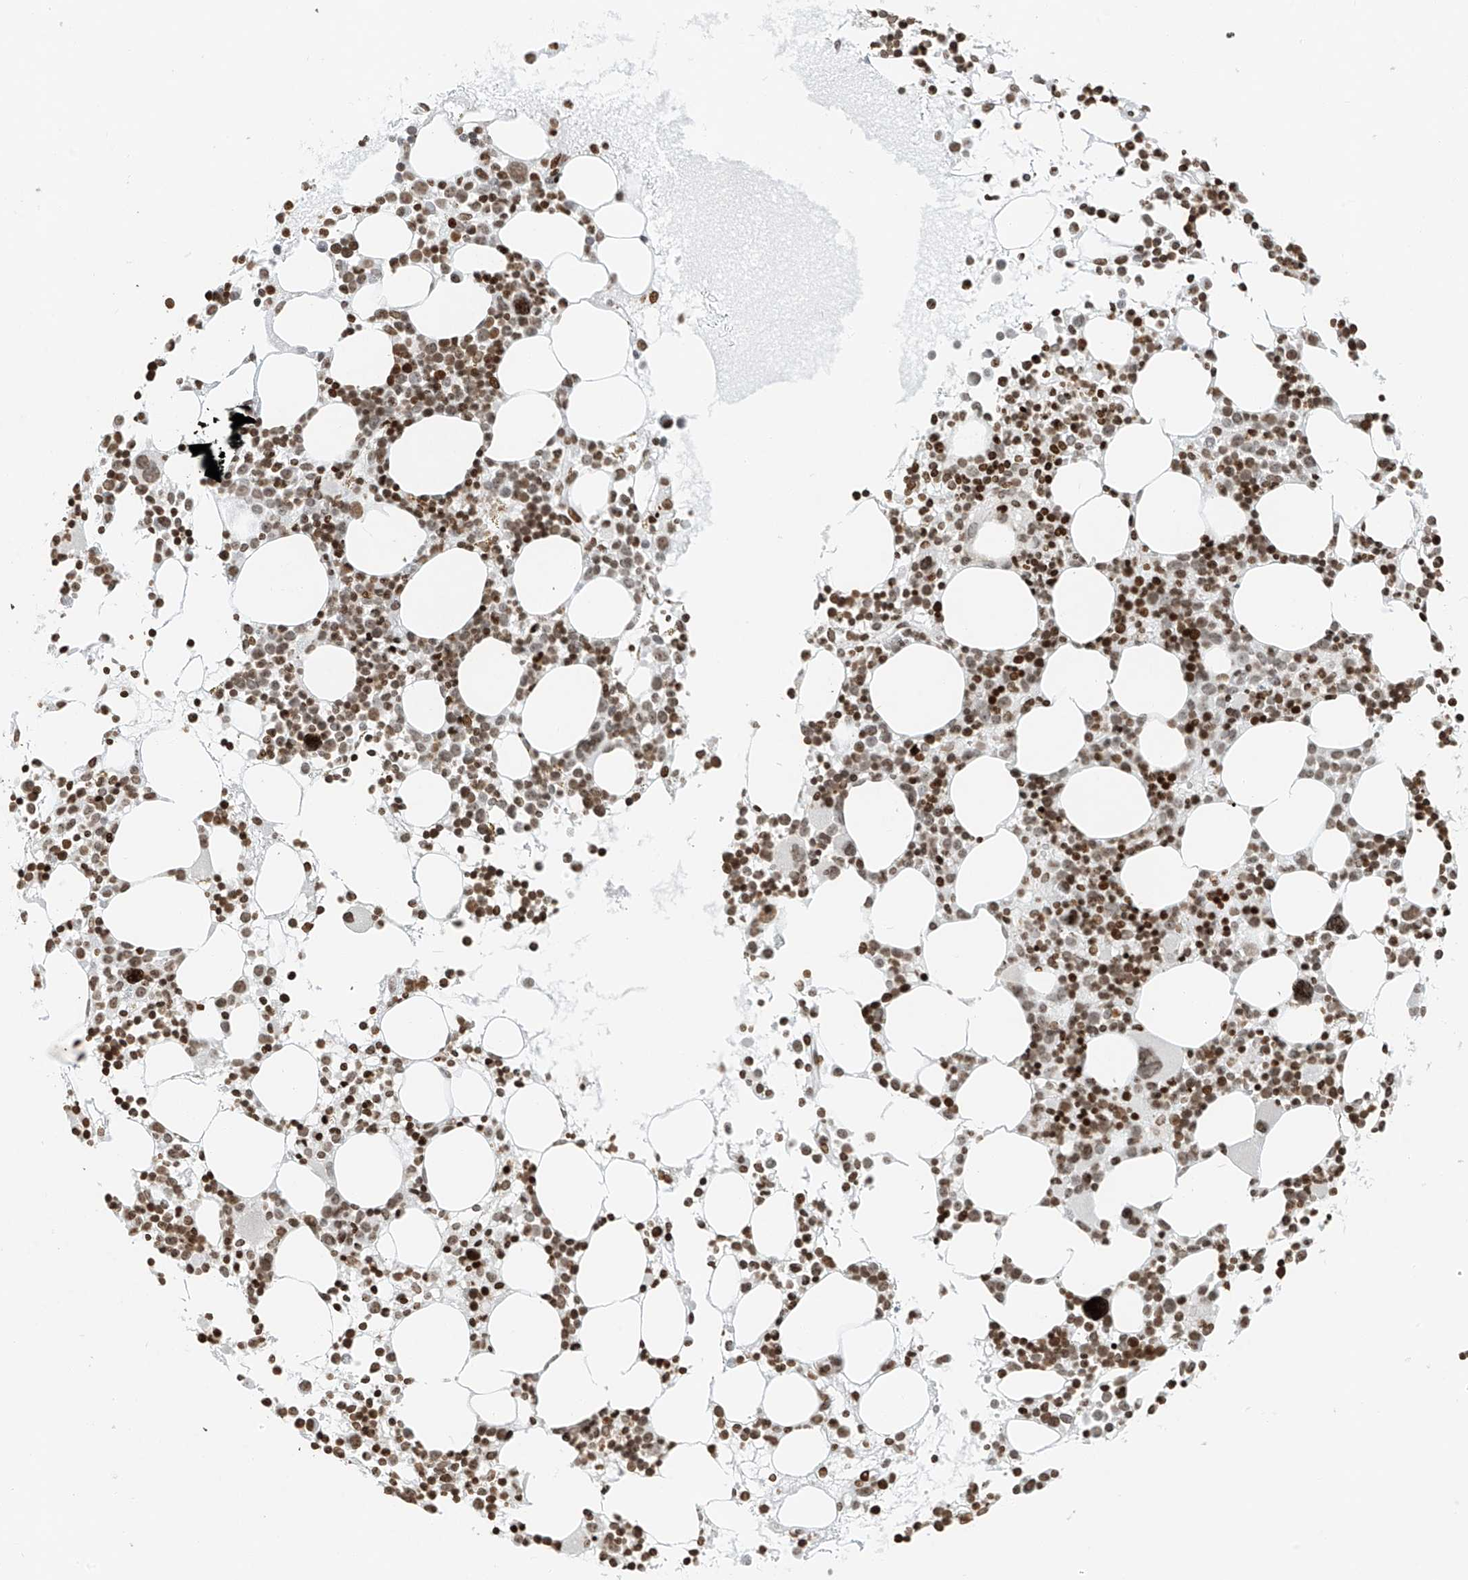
{"staining": {"intensity": "moderate", "quantity": ">75%", "location": "nuclear"}, "tissue": "bone marrow", "cell_type": "Hematopoietic cells", "image_type": "normal", "snomed": [{"axis": "morphology", "description": "Normal tissue, NOS"}, {"axis": "topography", "description": "Bone marrow"}], "caption": "Moderate nuclear positivity for a protein is appreciated in about >75% of hematopoietic cells of unremarkable bone marrow using immunohistochemistry (IHC).", "gene": "C17orf58", "patient": {"sex": "female", "age": 62}}